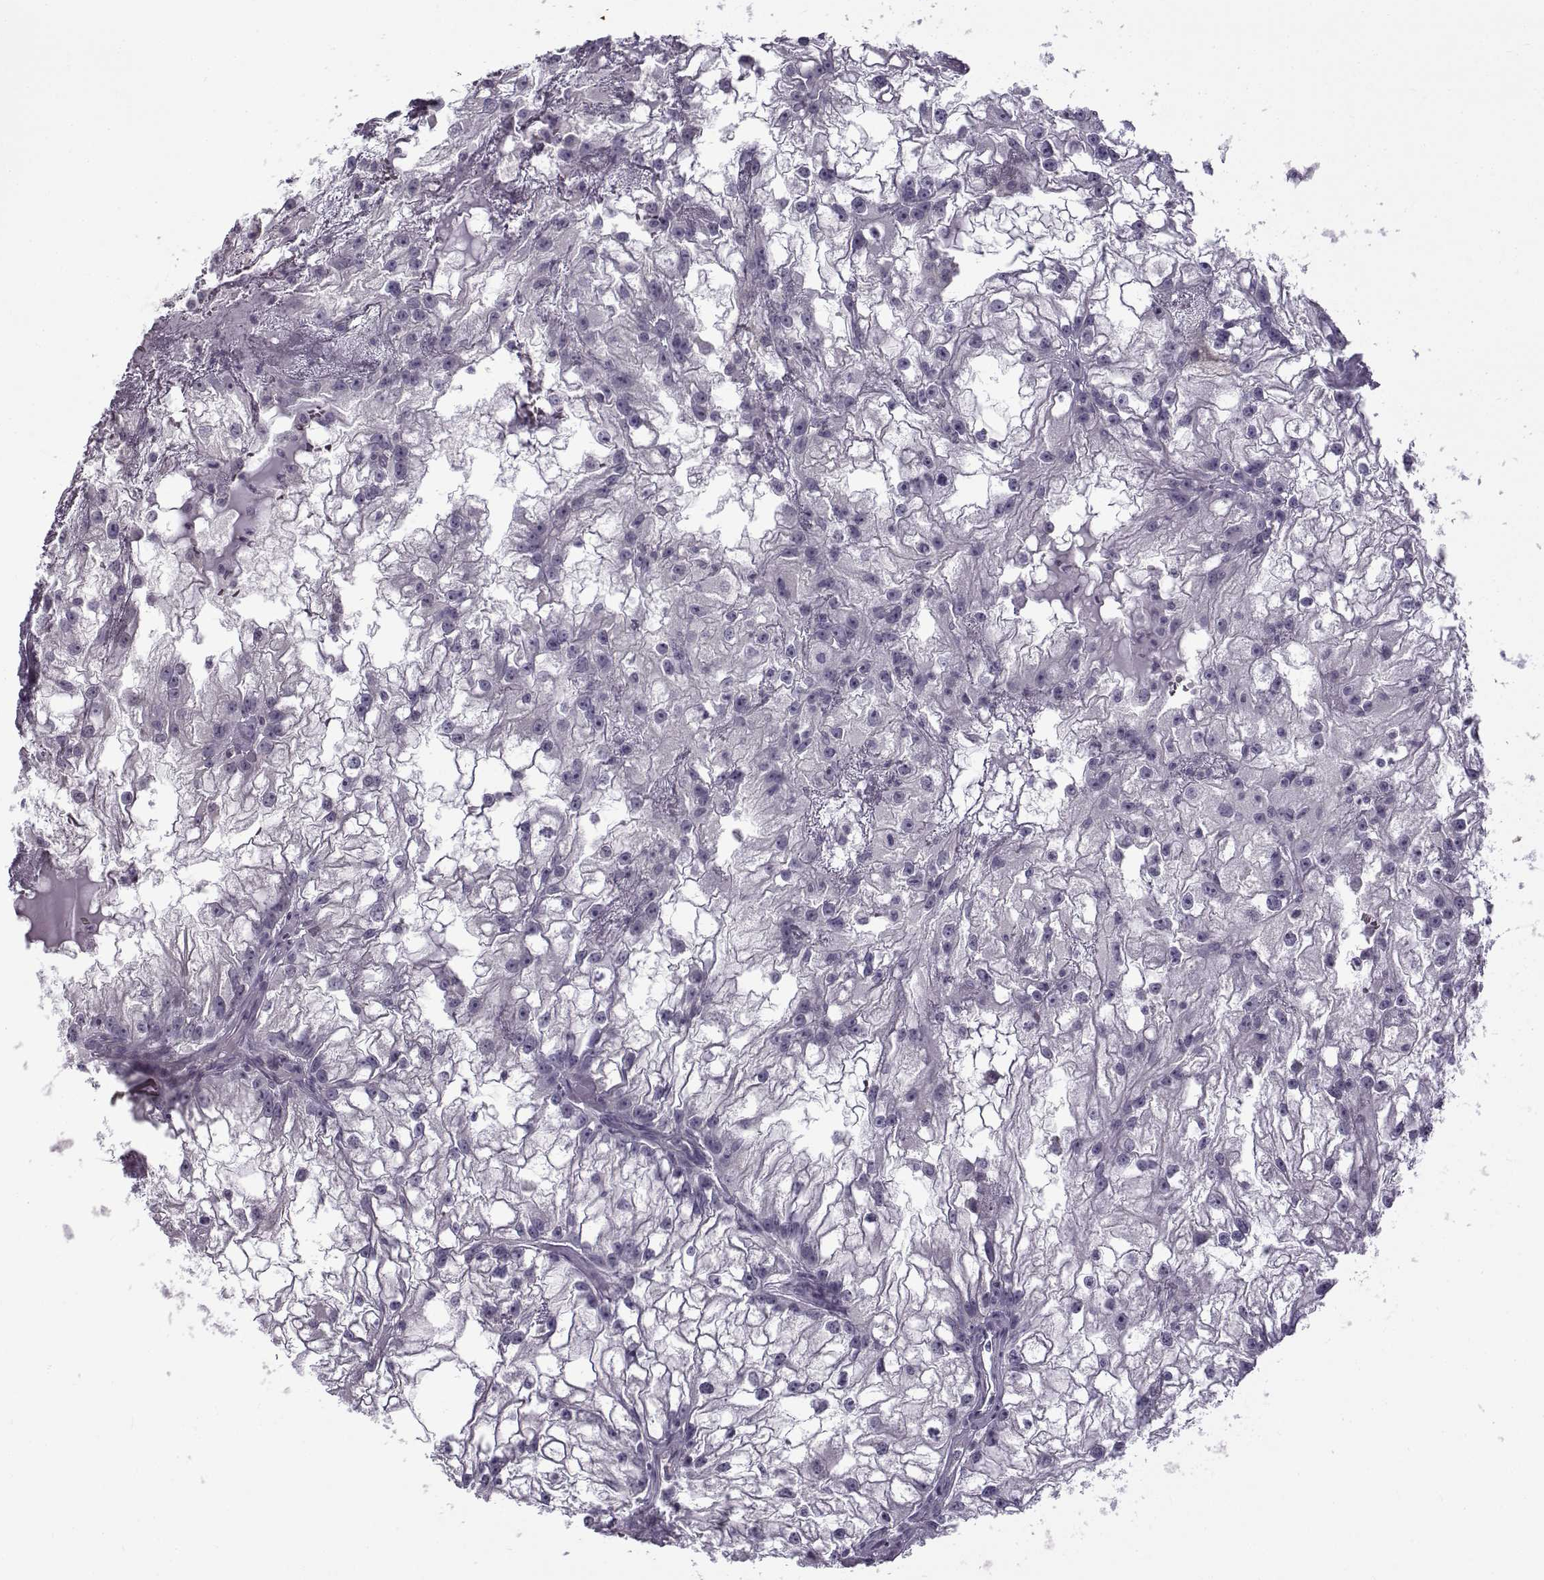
{"staining": {"intensity": "negative", "quantity": "none", "location": "none"}, "tissue": "renal cancer", "cell_type": "Tumor cells", "image_type": "cancer", "snomed": [{"axis": "morphology", "description": "Adenocarcinoma, NOS"}, {"axis": "topography", "description": "Kidney"}], "caption": "This micrograph is of renal cancer (adenocarcinoma) stained with IHC to label a protein in brown with the nuclei are counter-stained blue. There is no positivity in tumor cells.", "gene": "TEX55", "patient": {"sex": "male", "age": 59}}